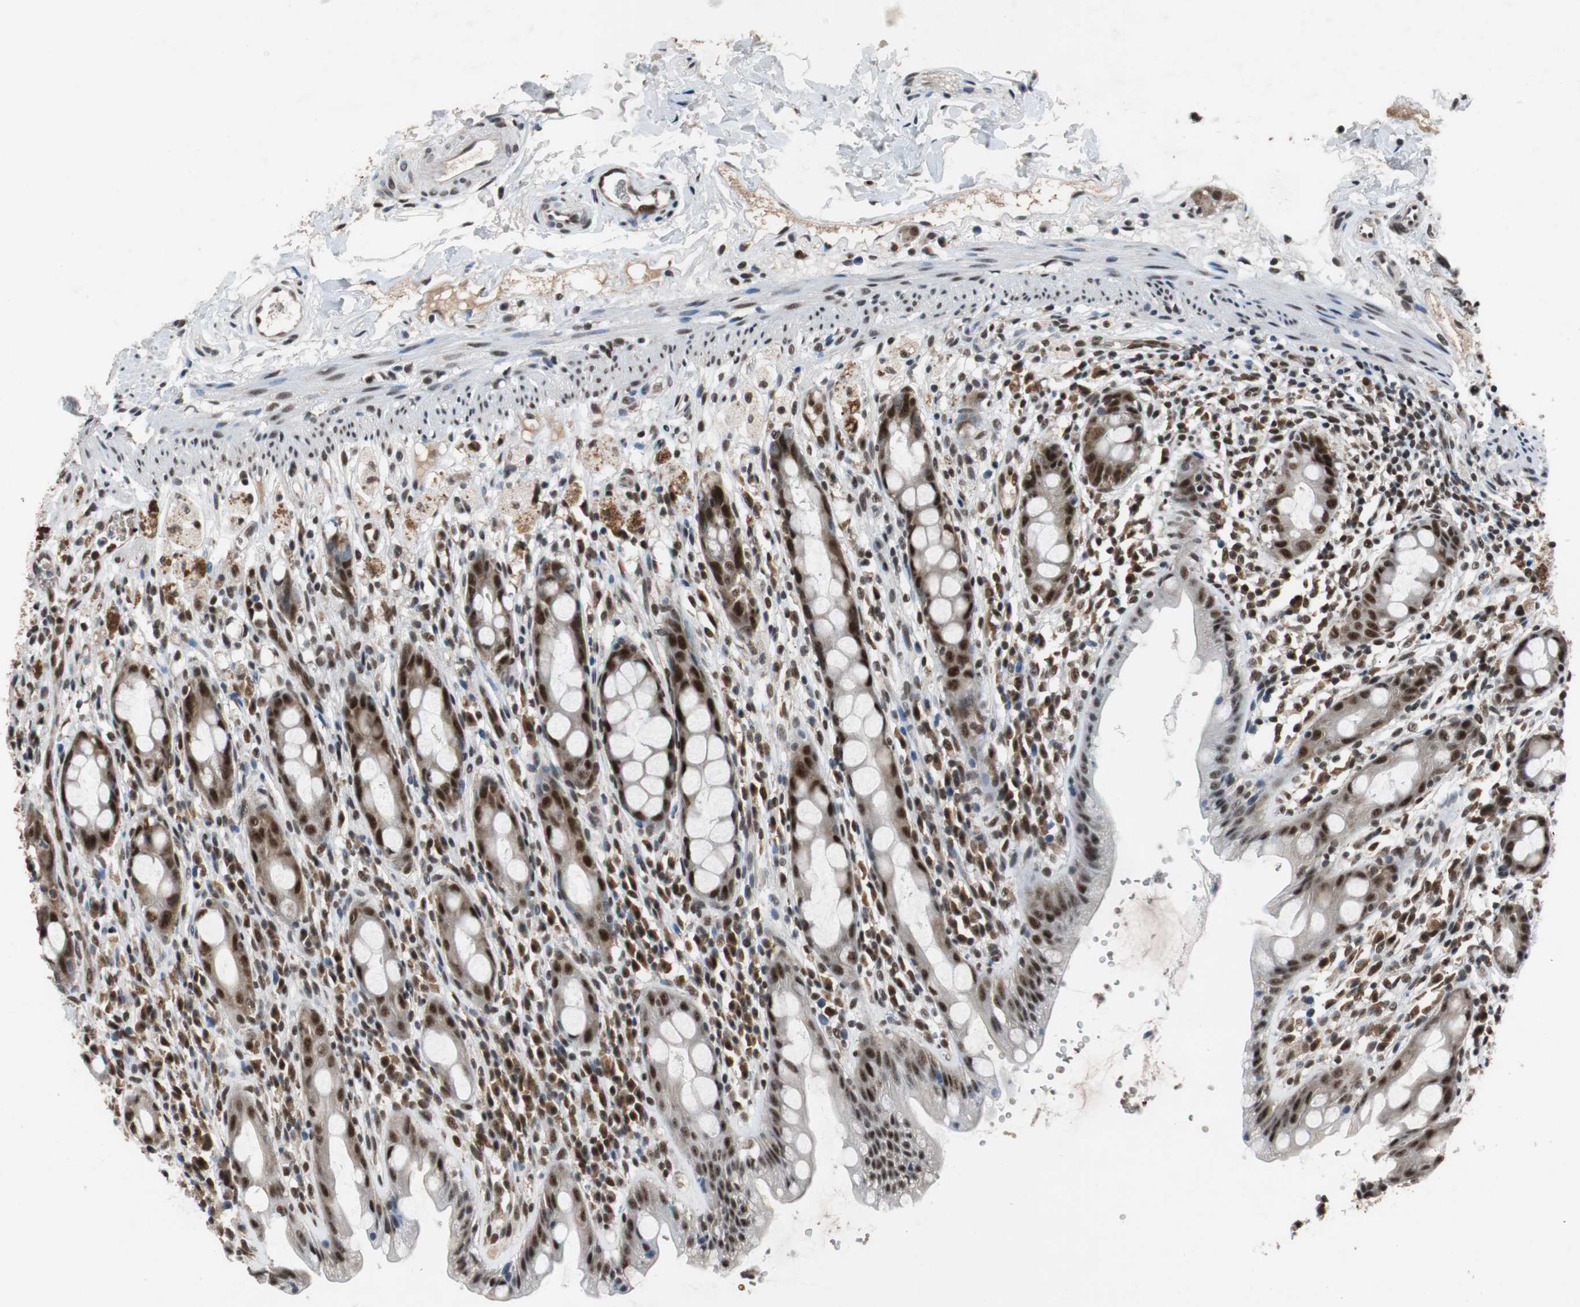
{"staining": {"intensity": "strong", "quantity": ">75%", "location": "nuclear"}, "tissue": "rectum", "cell_type": "Glandular cells", "image_type": "normal", "snomed": [{"axis": "morphology", "description": "Normal tissue, NOS"}, {"axis": "topography", "description": "Rectum"}], "caption": "This micrograph exhibits immunohistochemistry (IHC) staining of unremarkable human rectum, with high strong nuclear positivity in about >75% of glandular cells.", "gene": "USP28", "patient": {"sex": "male", "age": 44}}